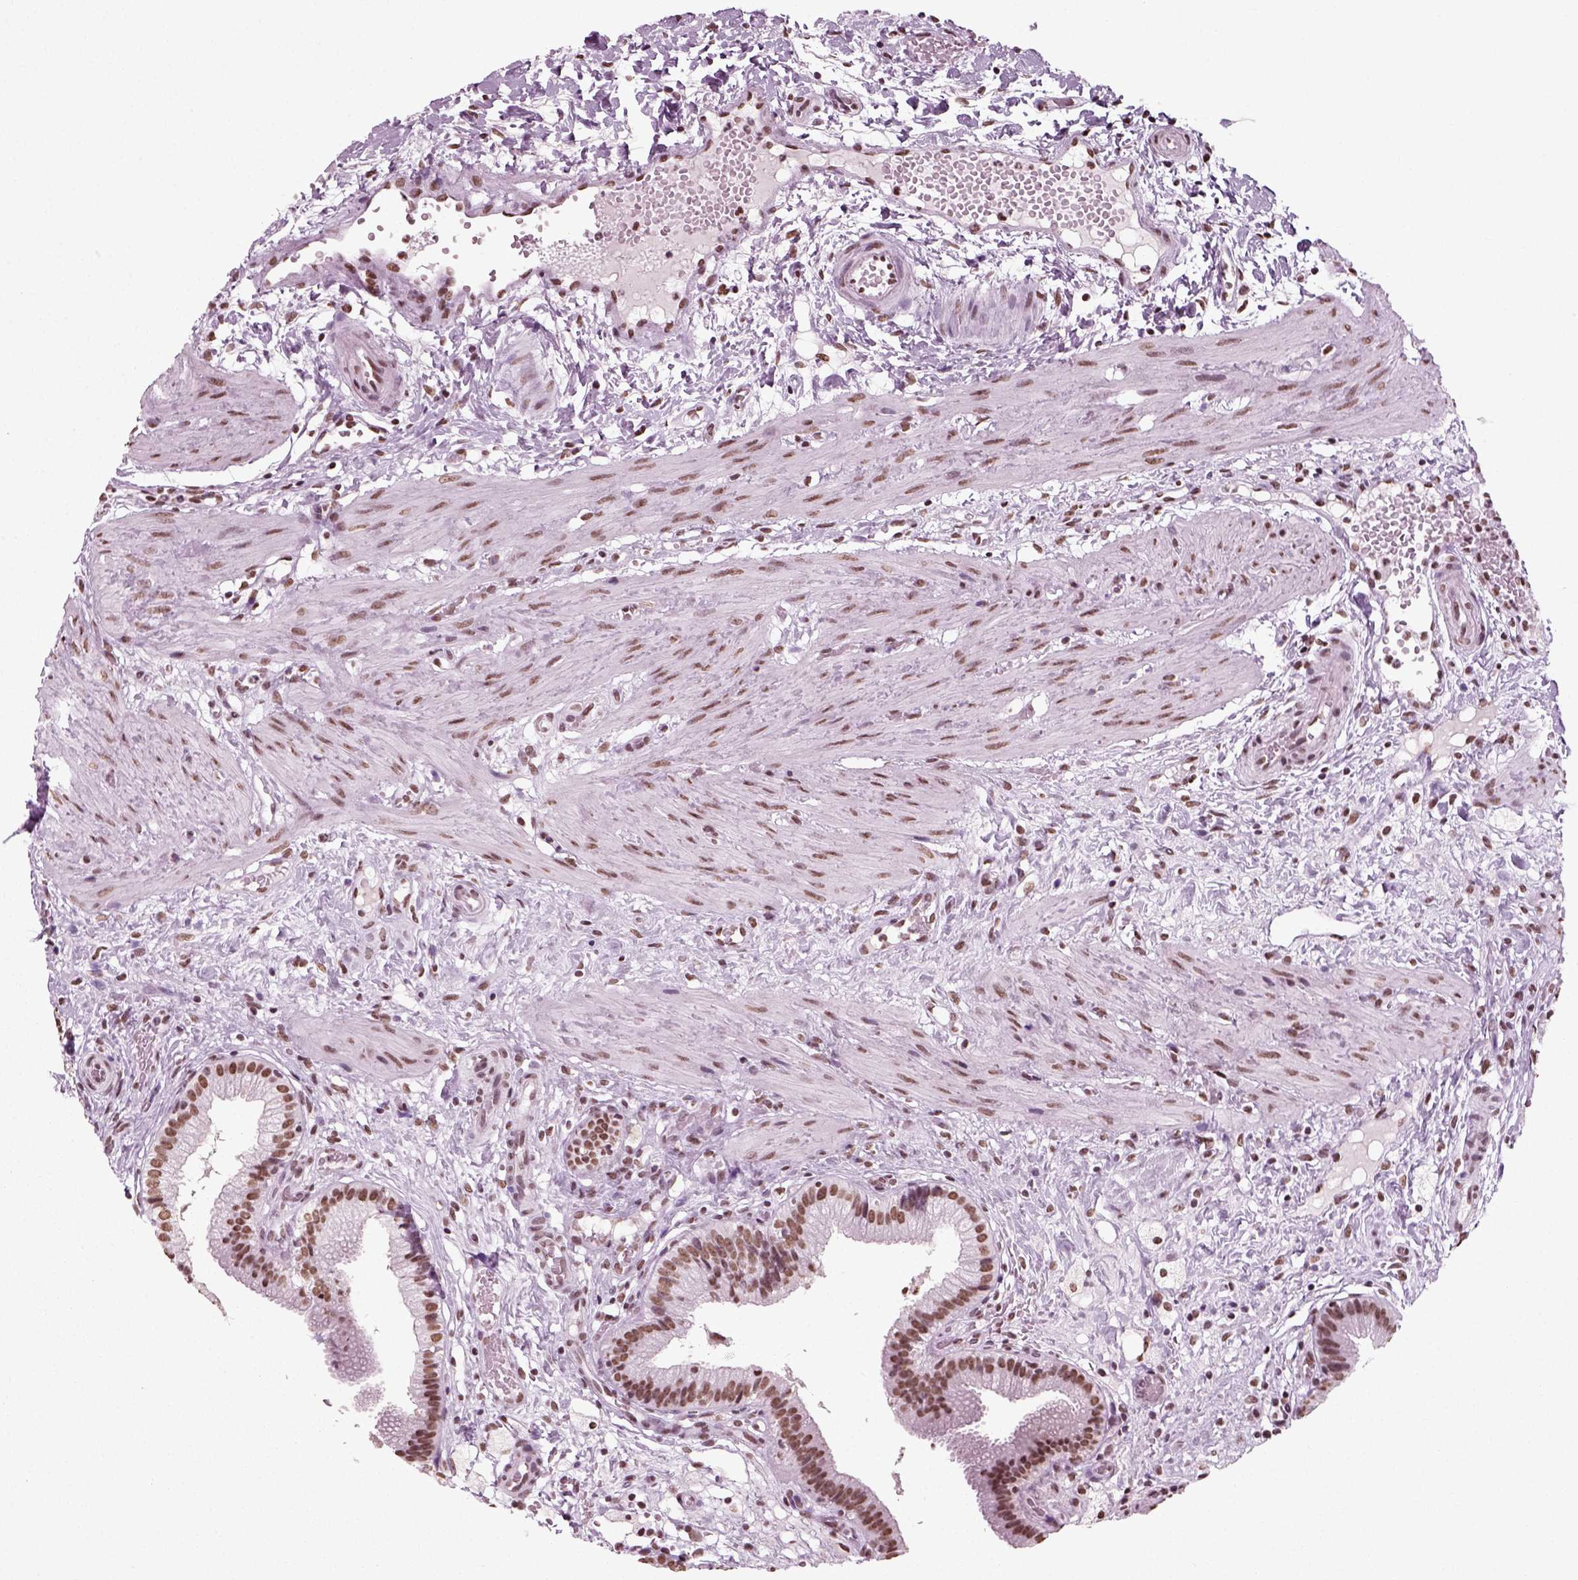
{"staining": {"intensity": "strong", "quantity": ">75%", "location": "nuclear"}, "tissue": "gallbladder", "cell_type": "Glandular cells", "image_type": "normal", "snomed": [{"axis": "morphology", "description": "Normal tissue, NOS"}, {"axis": "topography", "description": "Gallbladder"}], "caption": "Protein staining by immunohistochemistry shows strong nuclear positivity in approximately >75% of glandular cells in unremarkable gallbladder.", "gene": "POLR1H", "patient": {"sex": "female", "age": 24}}